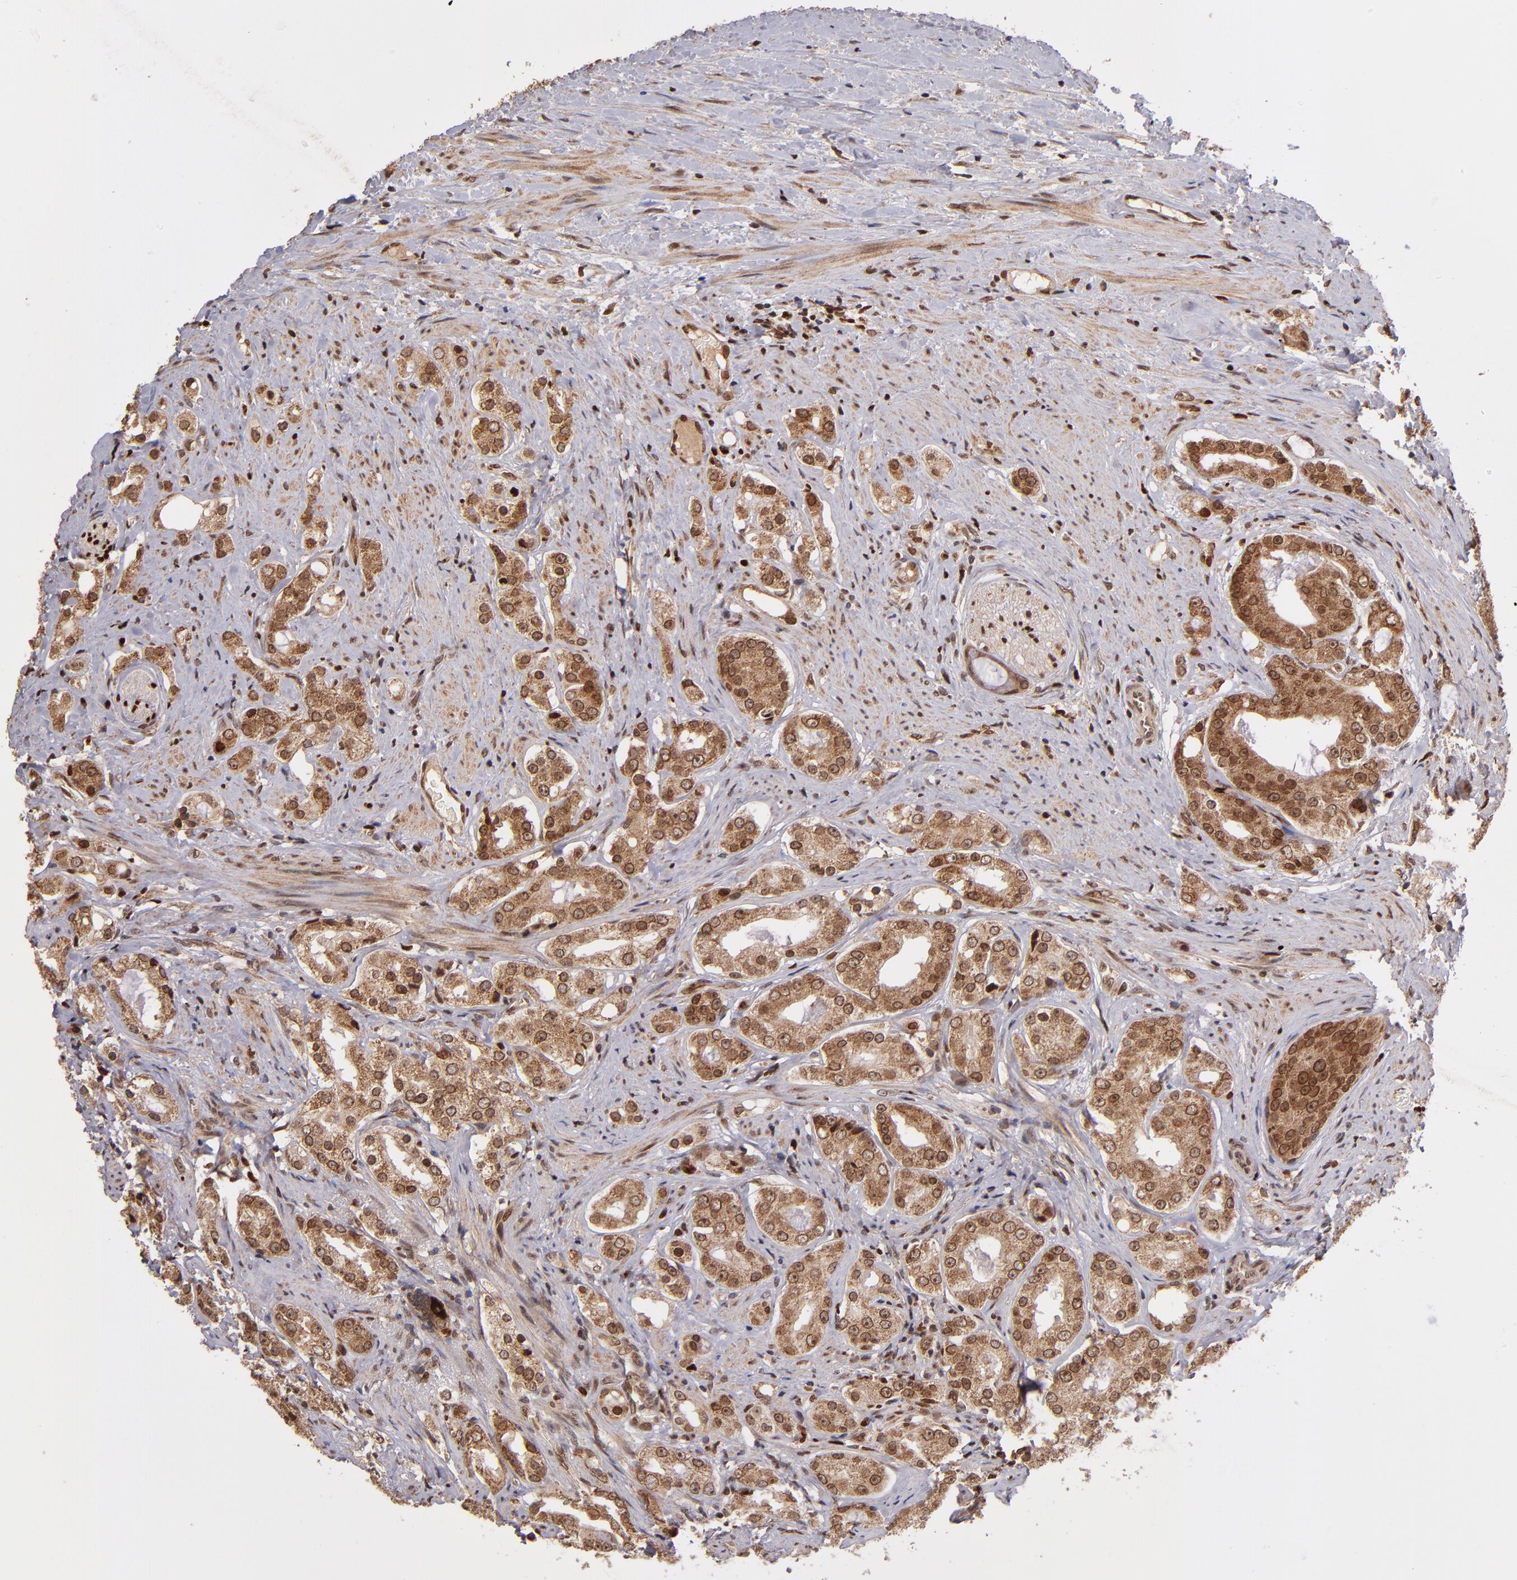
{"staining": {"intensity": "strong", "quantity": ">75%", "location": "cytoplasmic/membranous,nuclear"}, "tissue": "prostate cancer", "cell_type": "Tumor cells", "image_type": "cancer", "snomed": [{"axis": "morphology", "description": "Adenocarcinoma, High grade"}, {"axis": "topography", "description": "Prostate"}], "caption": "Adenocarcinoma (high-grade) (prostate) tissue exhibits strong cytoplasmic/membranous and nuclear expression in approximately >75% of tumor cells The staining is performed using DAB (3,3'-diaminobenzidine) brown chromogen to label protein expression. The nuclei are counter-stained blue using hematoxylin.", "gene": "TOP1MT", "patient": {"sex": "male", "age": 68}}